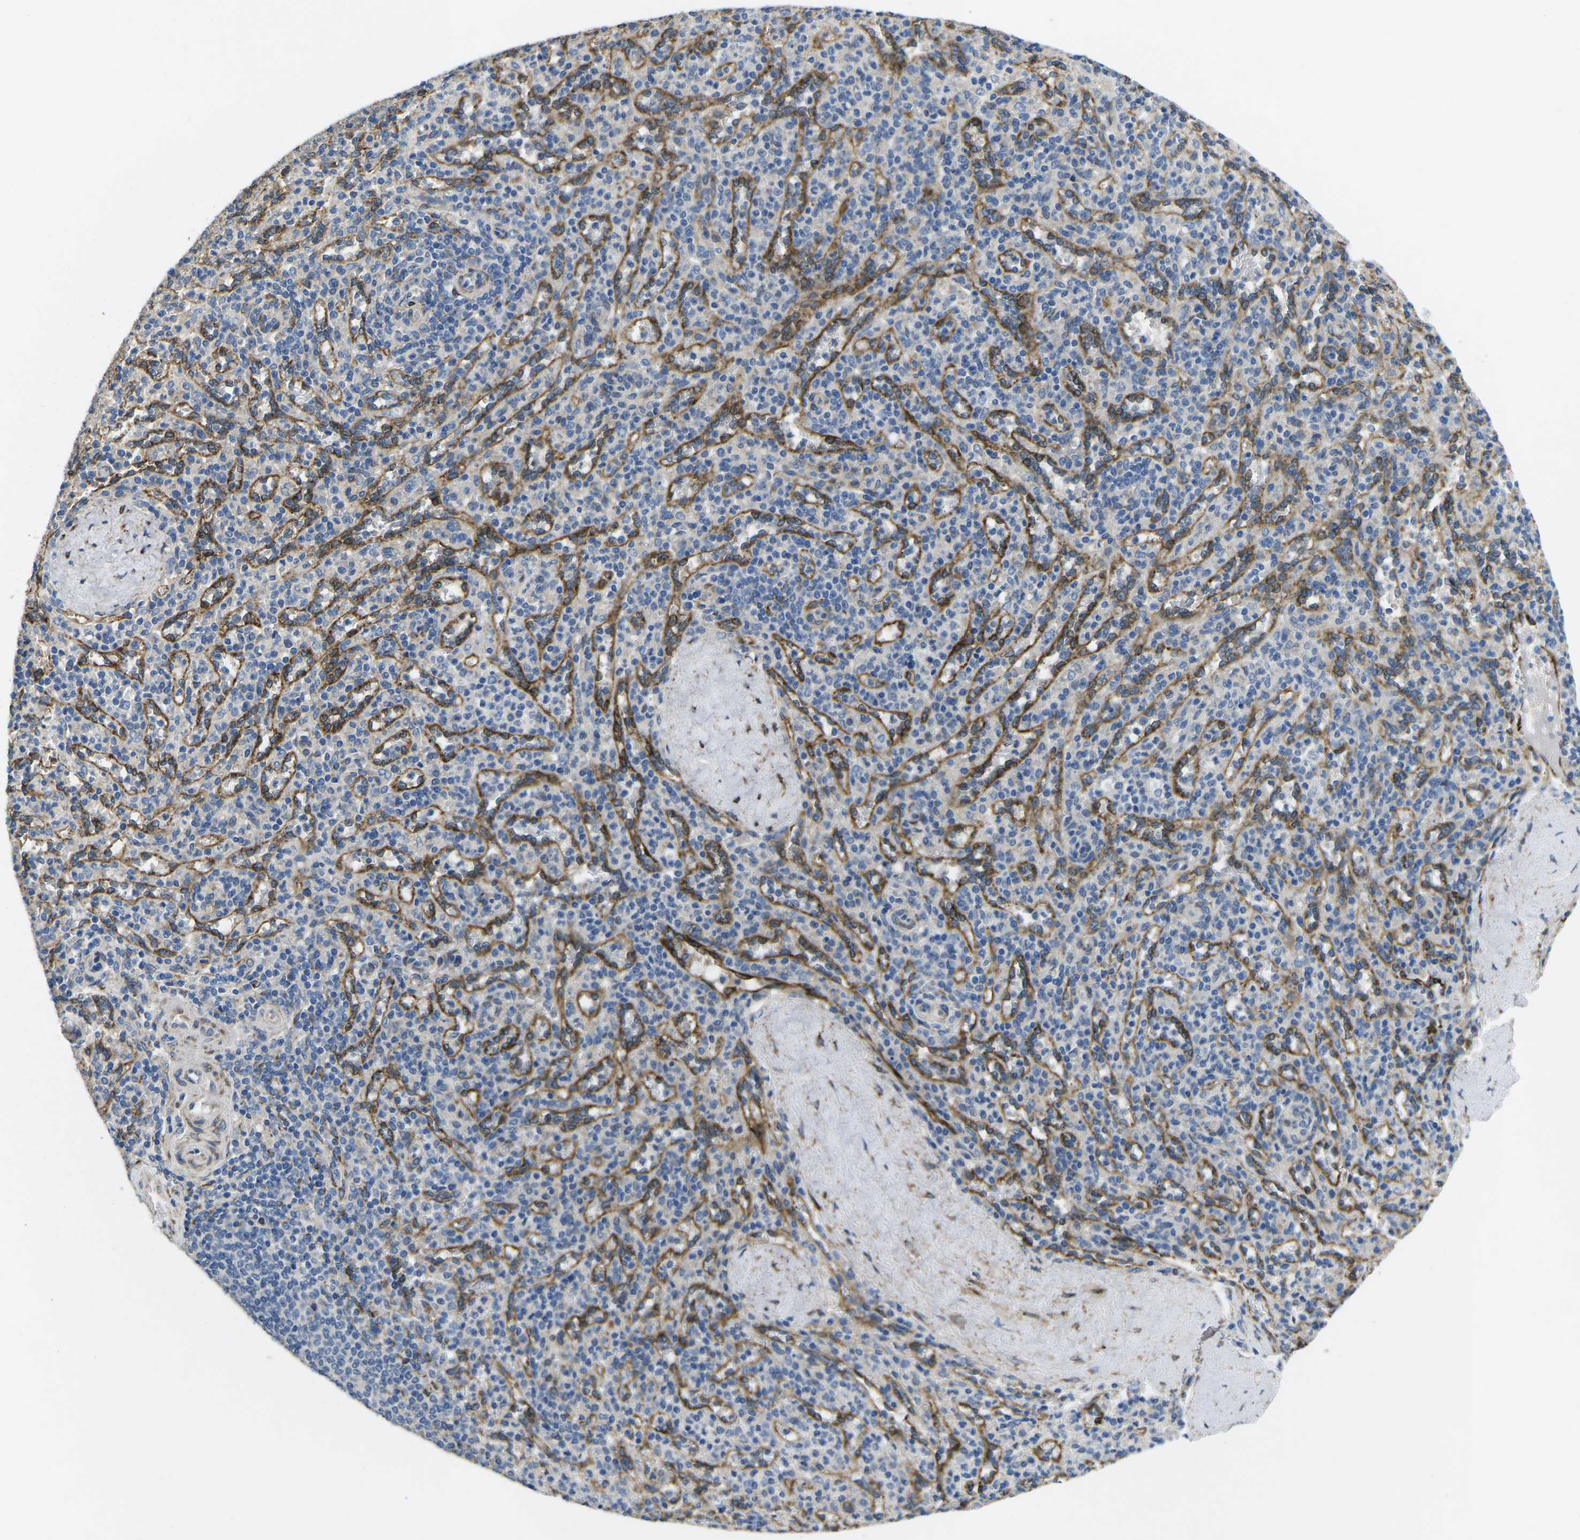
{"staining": {"intensity": "moderate", "quantity": "25%-75%", "location": "cytoplasmic/membranous"}, "tissue": "spleen", "cell_type": "Cells in red pulp", "image_type": "normal", "snomed": [{"axis": "morphology", "description": "Normal tissue, NOS"}, {"axis": "topography", "description": "Spleen"}], "caption": "Spleen stained with a protein marker displays moderate staining in cells in red pulp.", "gene": "PDZD8", "patient": {"sex": "male", "age": 36}}